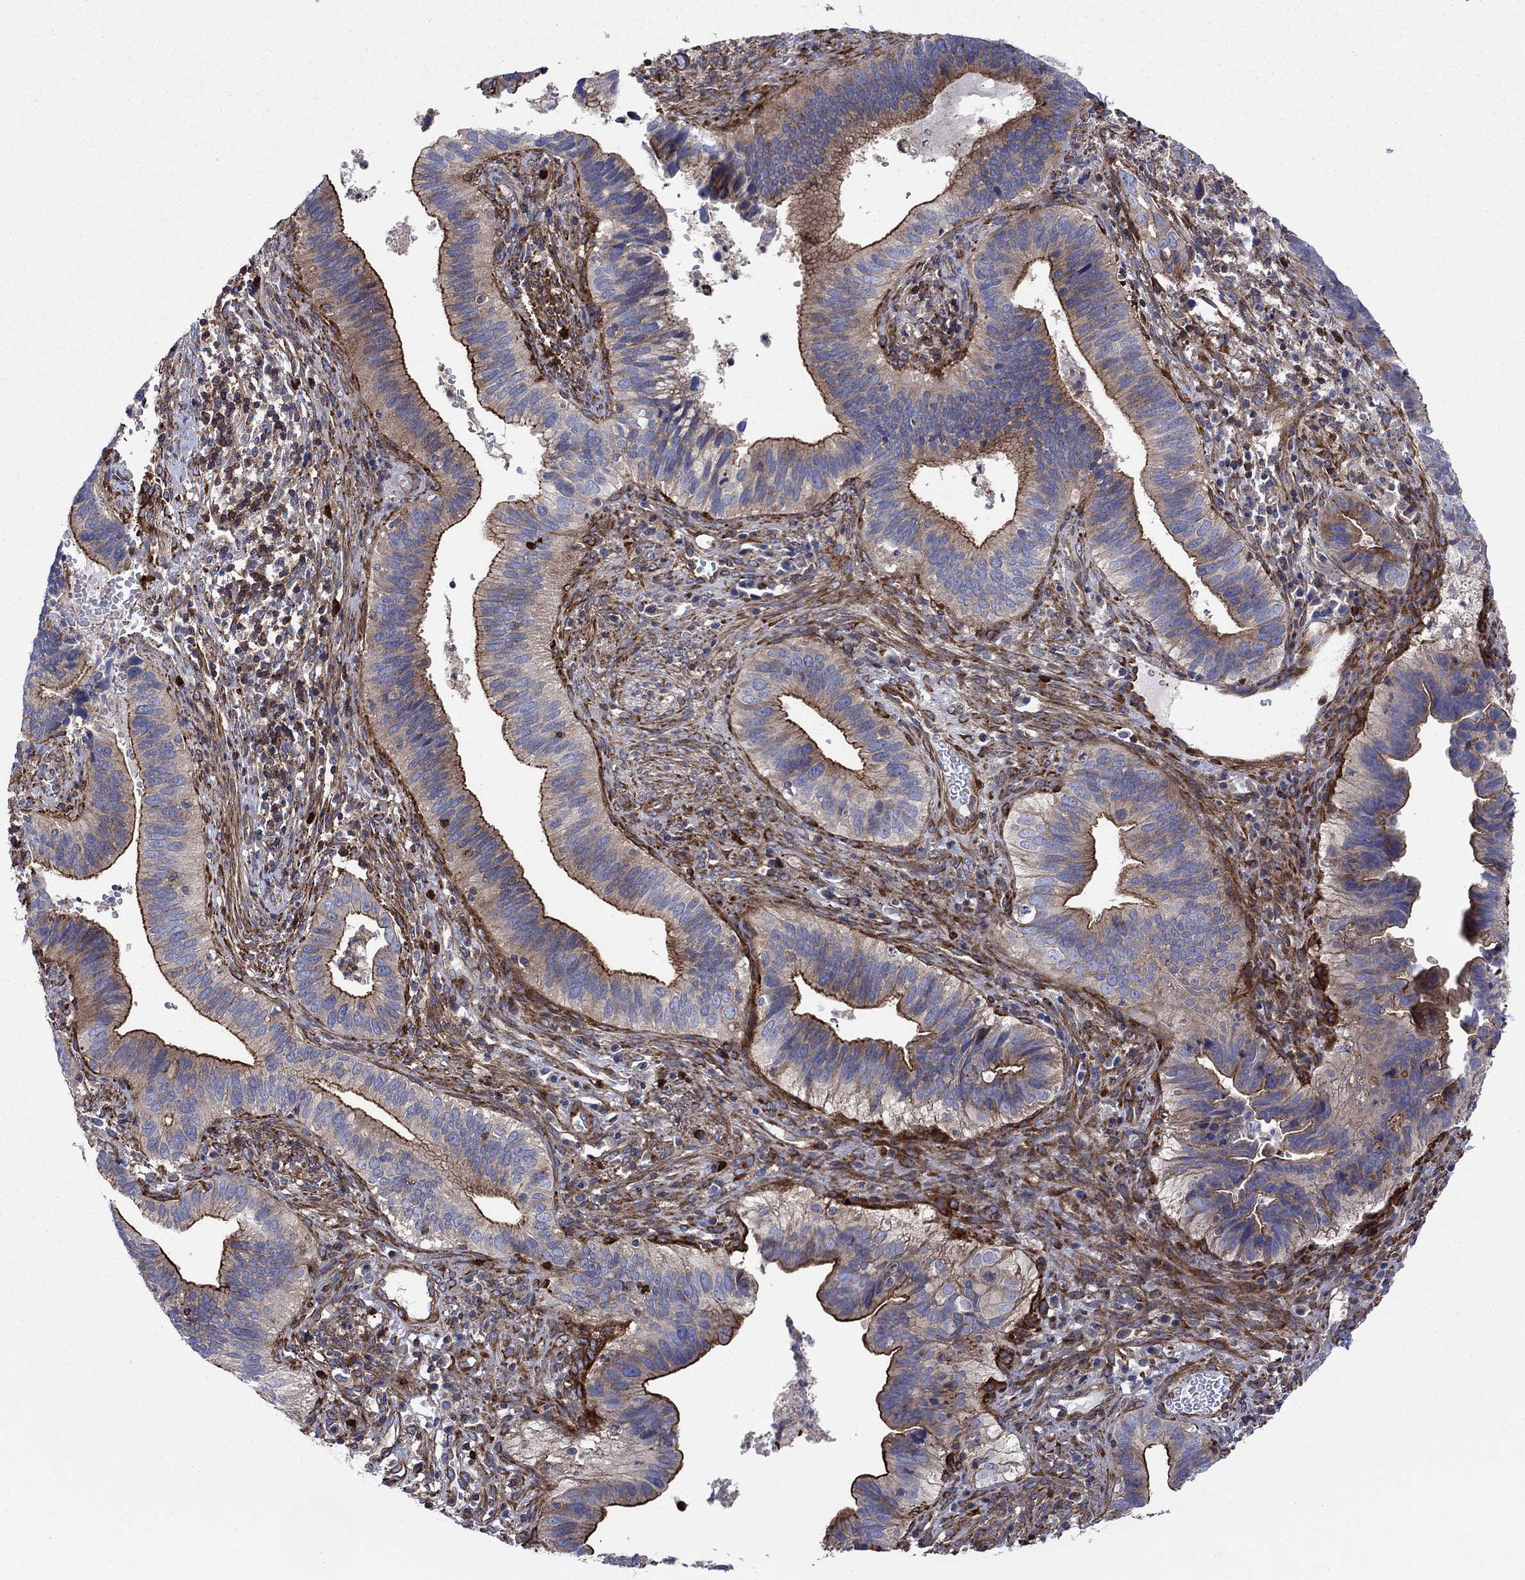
{"staining": {"intensity": "strong", "quantity": "<25%", "location": "cytoplasmic/membranous"}, "tissue": "cervical cancer", "cell_type": "Tumor cells", "image_type": "cancer", "snomed": [{"axis": "morphology", "description": "Adenocarcinoma, NOS"}, {"axis": "topography", "description": "Cervix"}], "caption": "Cervical cancer tissue exhibits strong cytoplasmic/membranous expression in approximately <25% of tumor cells, visualized by immunohistochemistry. (Brightfield microscopy of DAB IHC at high magnification).", "gene": "PAG1", "patient": {"sex": "female", "age": 42}}